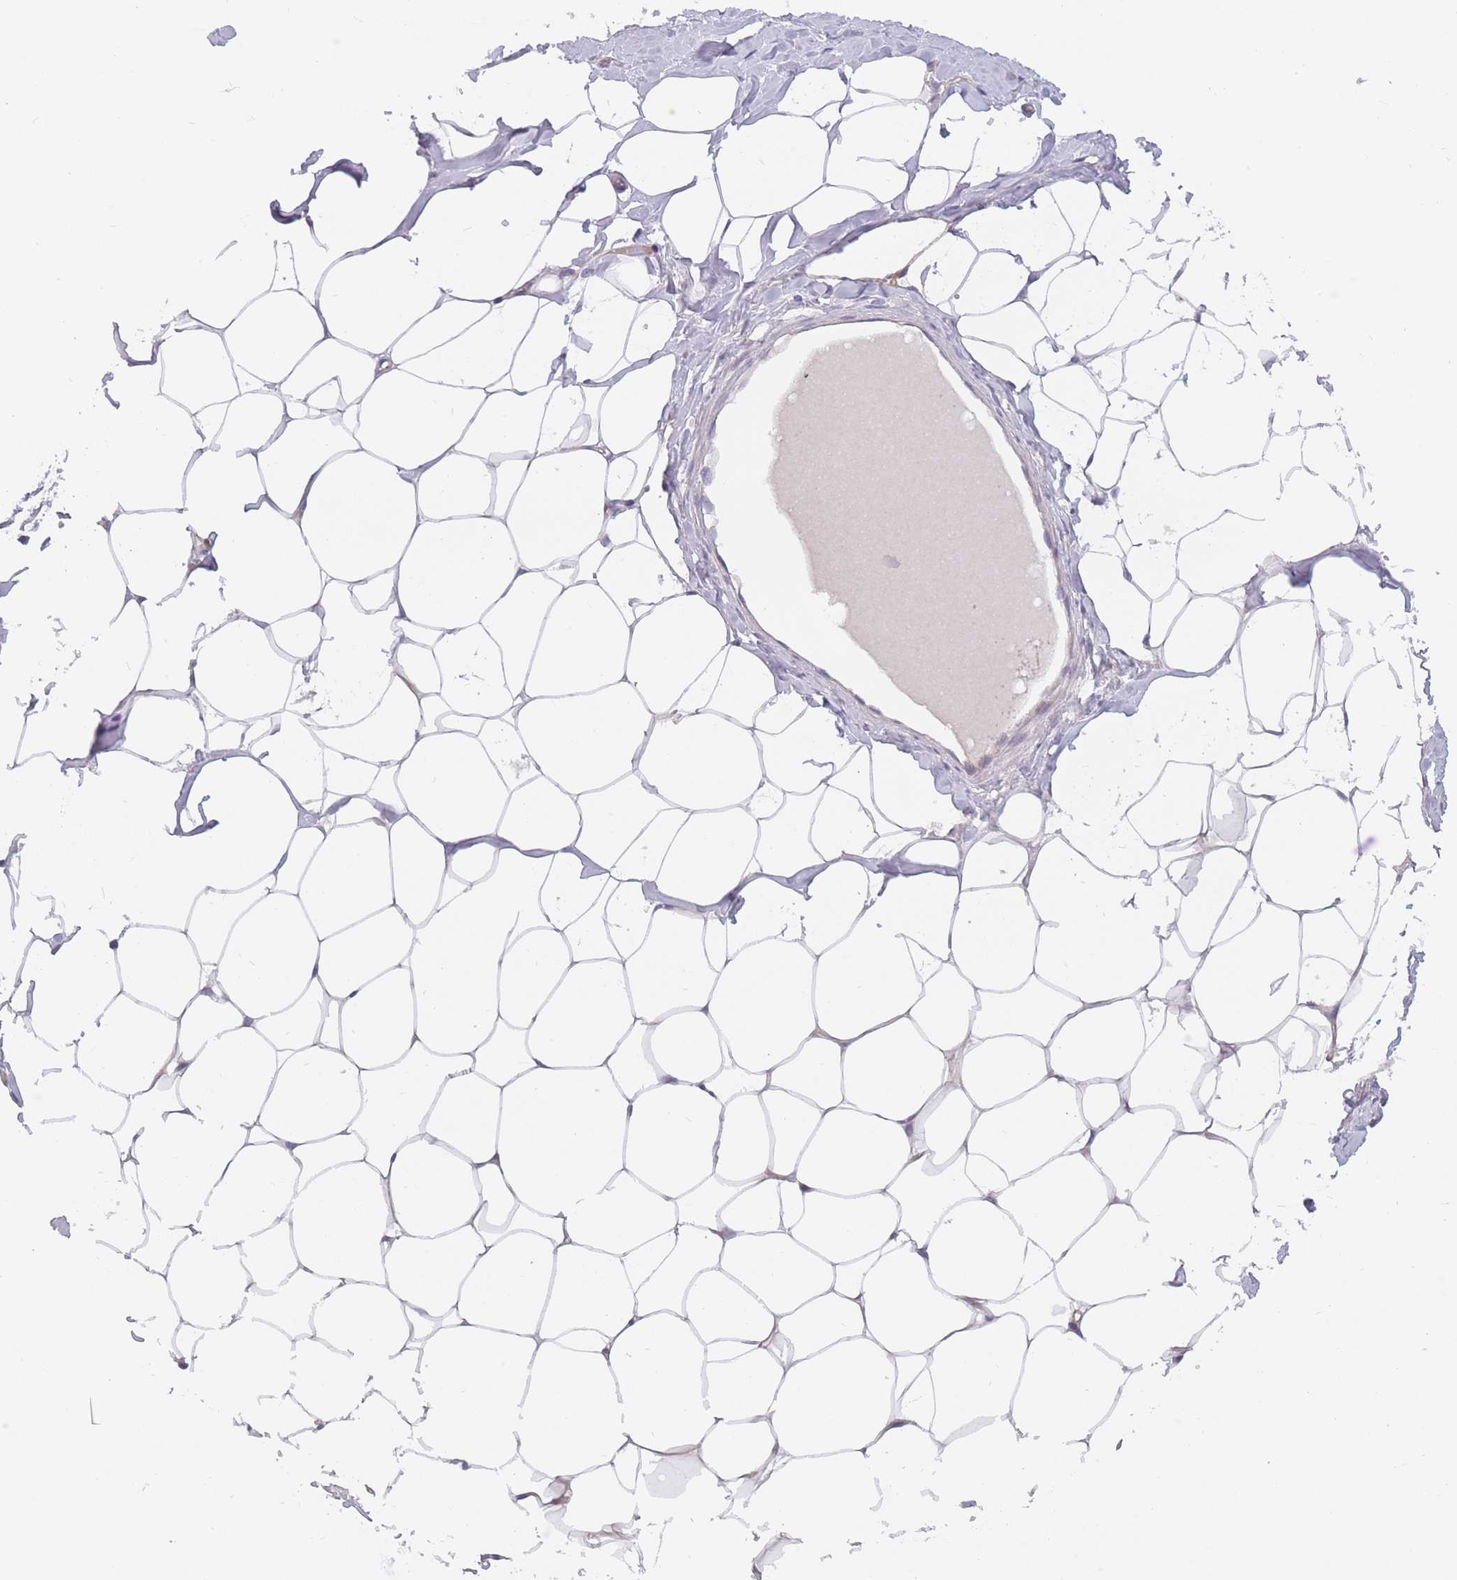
{"staining": {"intensity": "negative", "quantity": "none", "location": "none"}, "tissue": "breast", "cell_type": "Adipocytes", "image_type": "normal", "snomed": [{"axis": "morphology", "description": "Normal tissue, NOS"}, {"axis": "topography", "description": "Breast"}], "caption": "Immunohistochemistry histopathology image of unremarkable human breast stained for a protein (brown), which reveals no staining in adipocytes.", "gene": "FAM83F", "patient": {"sex": "female", "age": 27}}